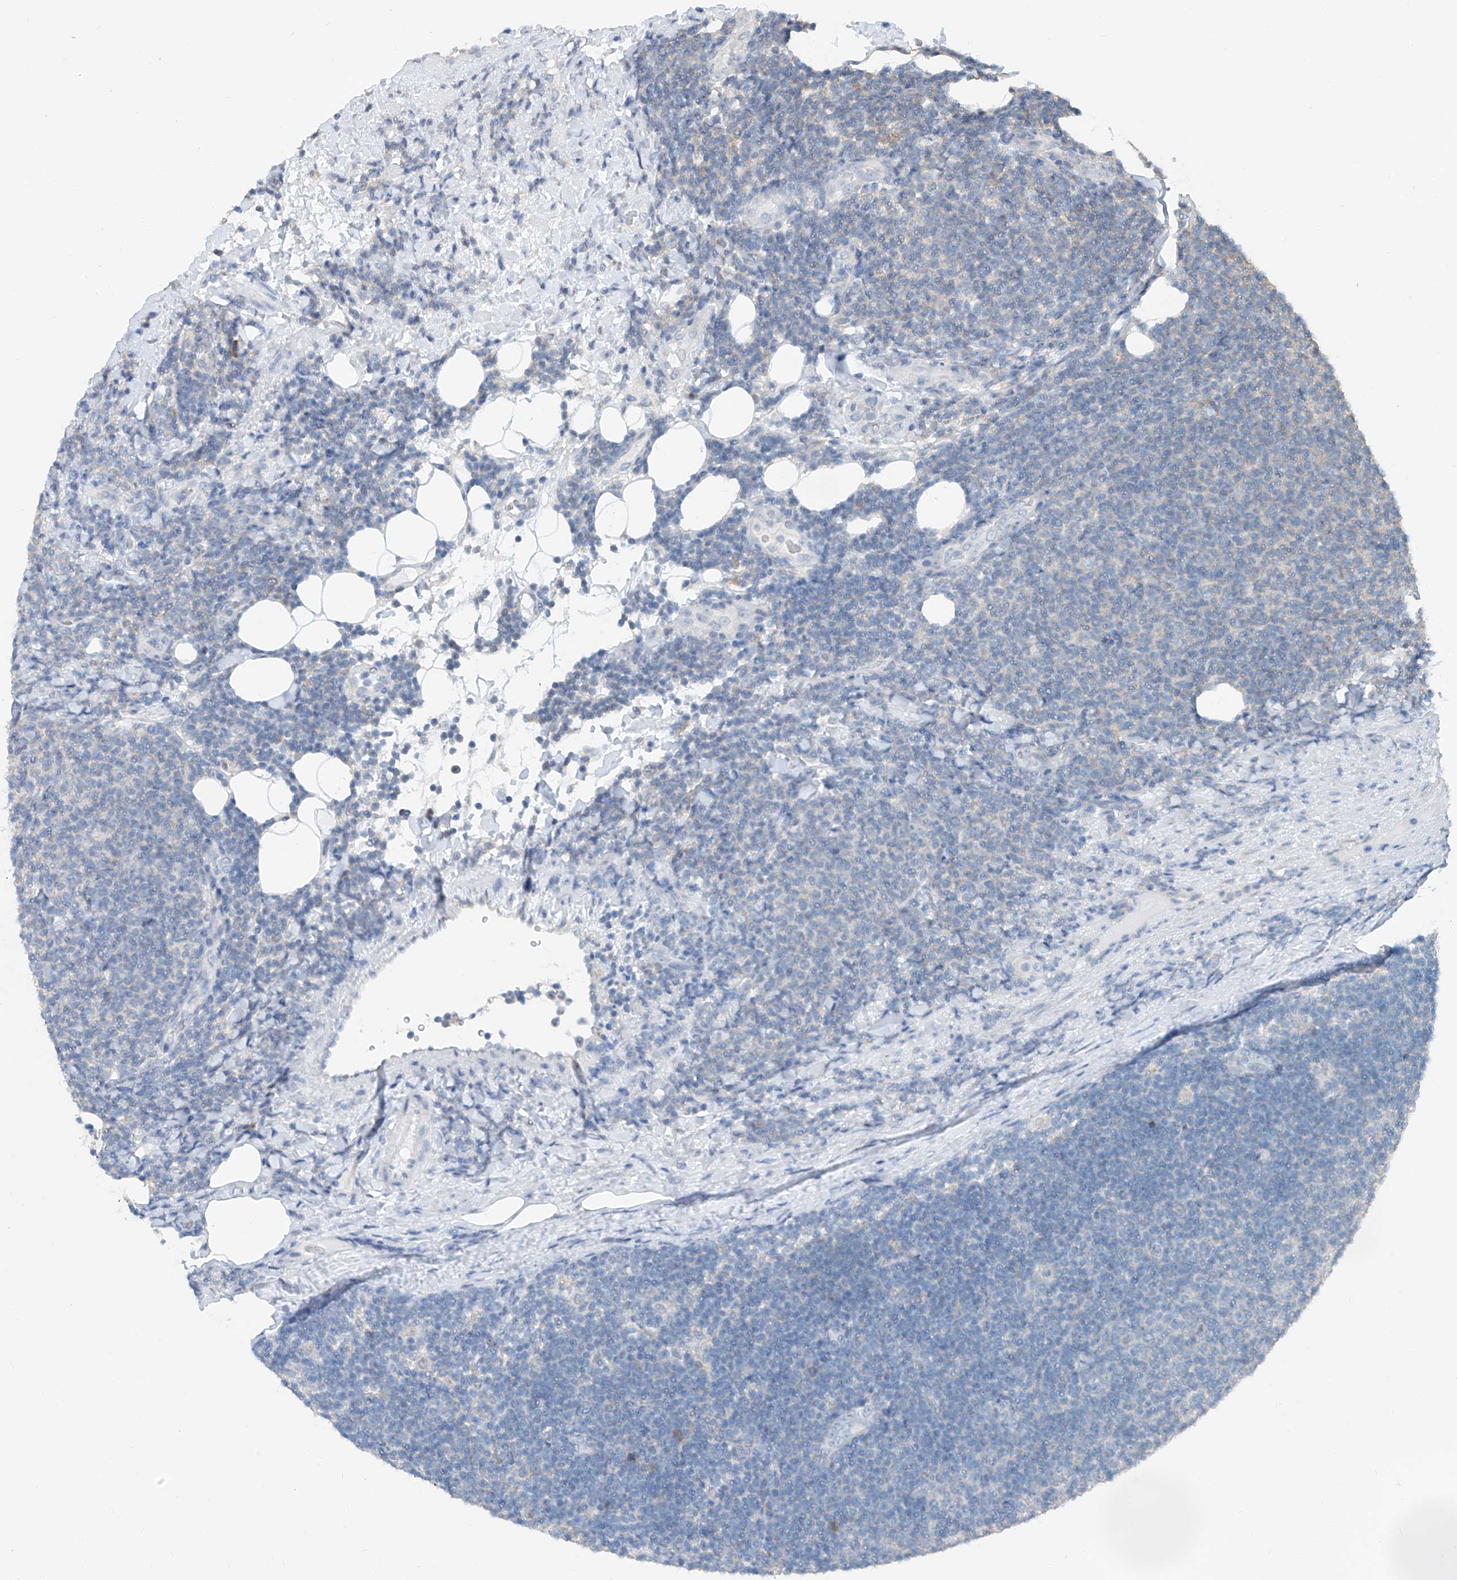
{"staining": {"intensity": "negative", "quantity": "none", "location": "none"}, "tissue": "lymphoma", "cell_type": "Tumor cells", "image_type": "cancer", "snomed": [{"axis": "morphology", "description": "Malignant lymphoma, non-Hodgkin's type, Low grade"}, {"axis": "topography", "description": "Lymph node"}], "caption": "Immunohistochemistry (IHC) image of malignant lymphoma, non-Hodgkin's type (low-grade) stained for a protein (brown), which displays no staining in tumor cells.", "gene": "KCNK10", "patient": {"sex": "male", "age": 66}}